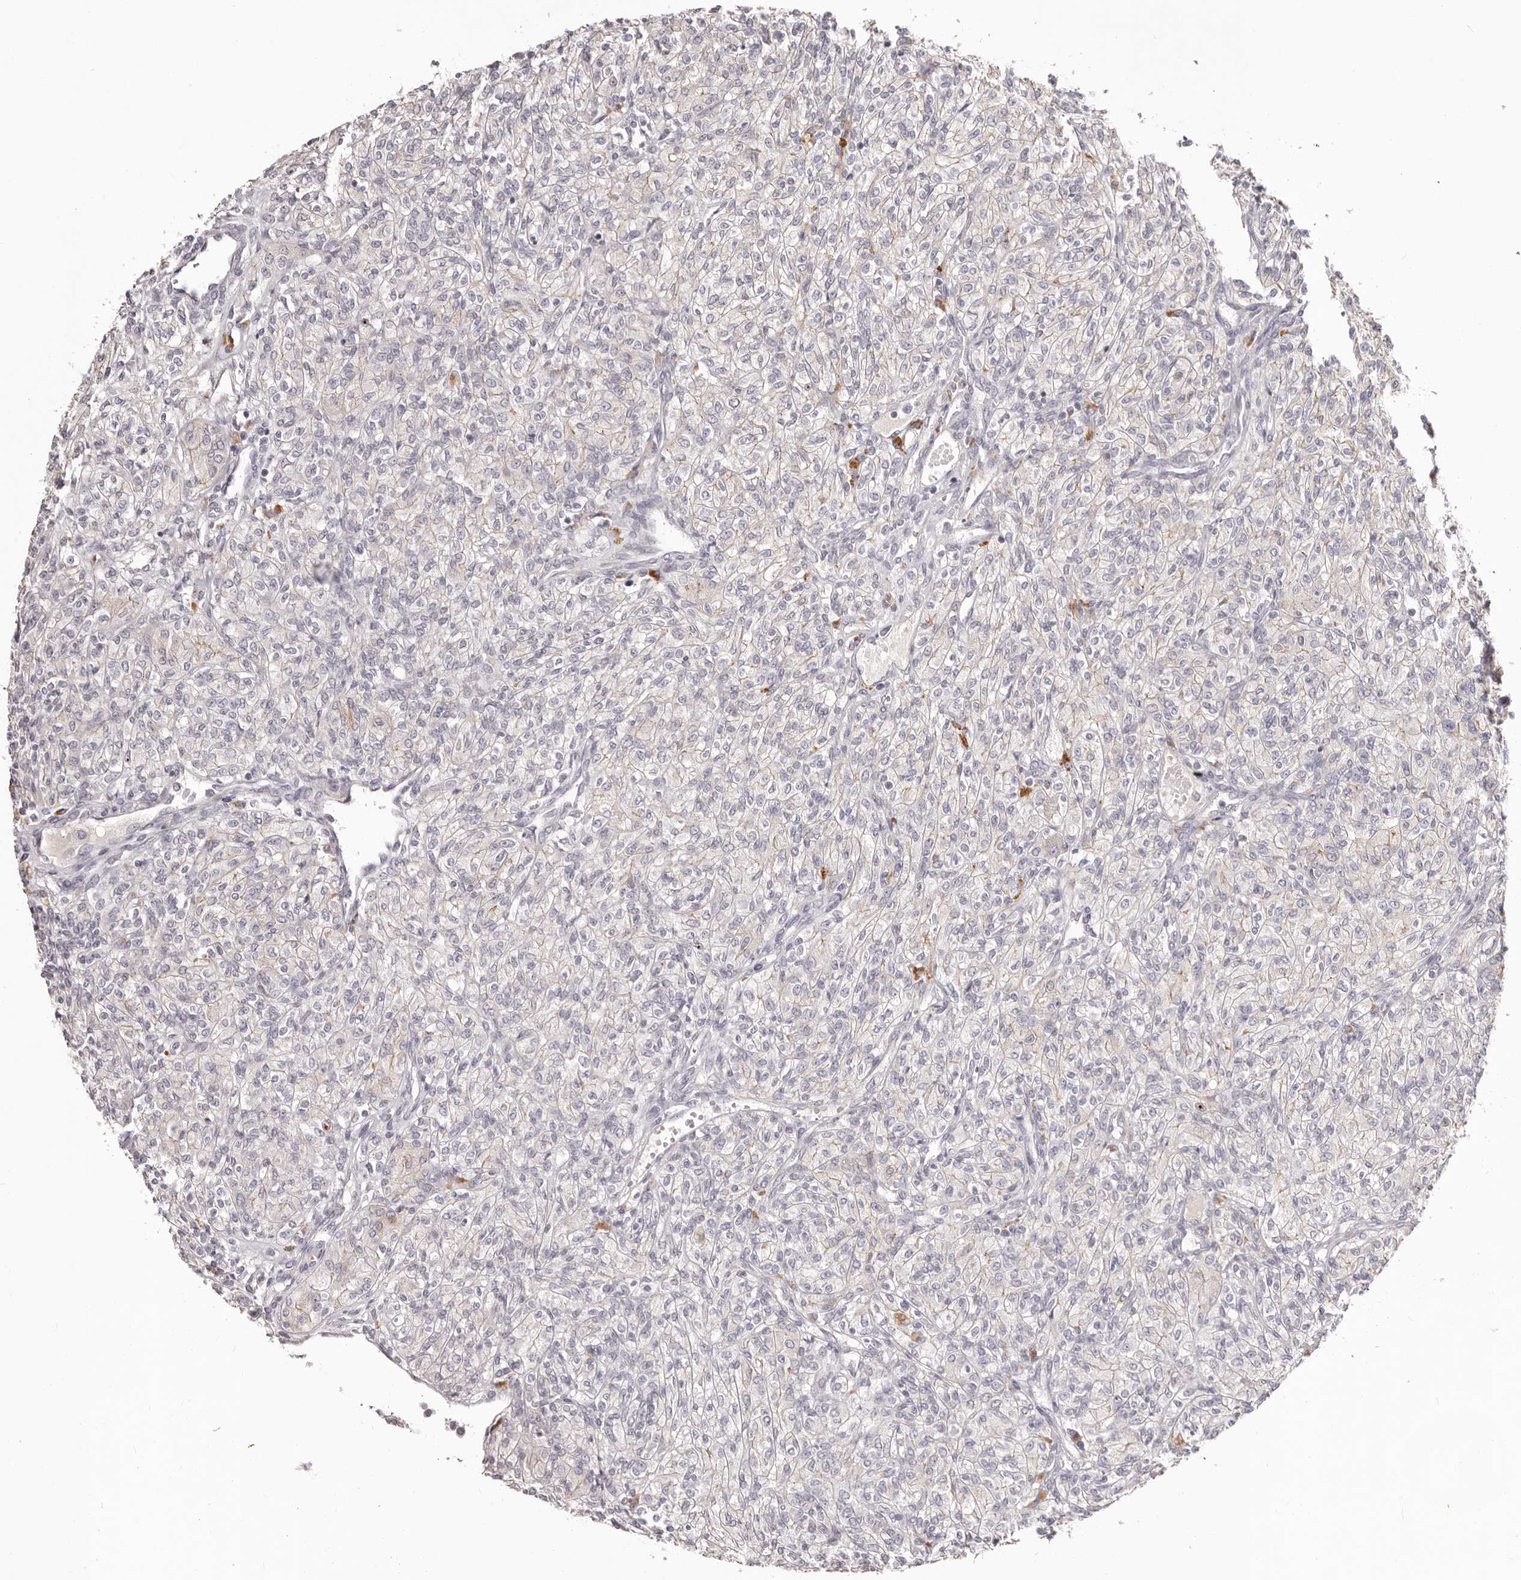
{"staining": {"intensity": "negative", "quantity": "none", "location": "none"}, "tissue": "renal cancer", "cell_type": "Tumor cells", "image_type": "cancer", "snomed": [{"axis": "morphology", "description": "Adenocarcinoma, NOS"}, {"axis": "topography", "description": "Kidney"}], "caption": "This is an immunohistochemistry (IHC) image of human renal cancer. There is no positivity in tumor cells.", "gene": "PCDHB6", "patient": {"sex": "male", "age": 77}}